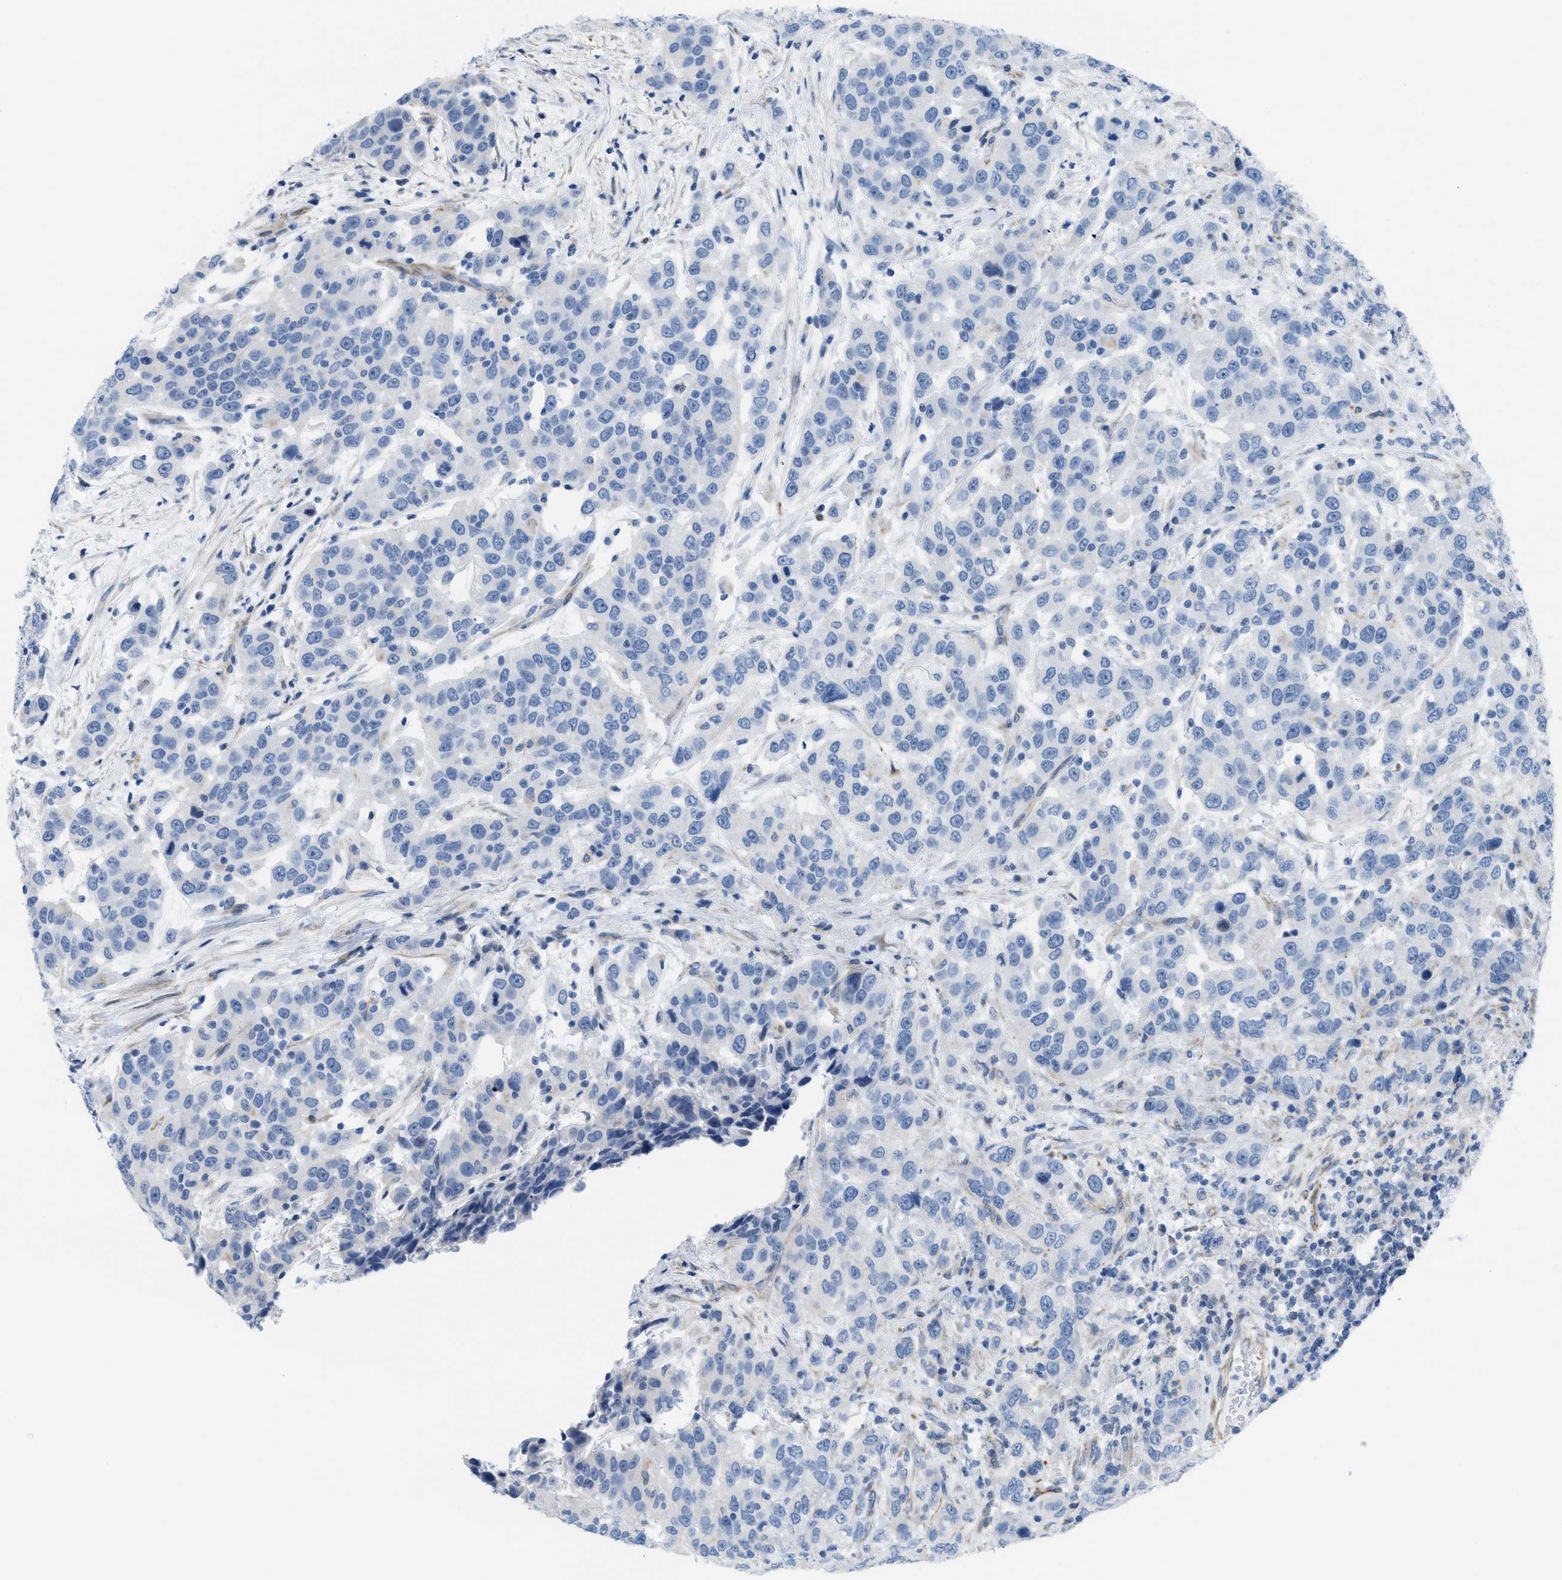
{"staining": {"intensity": "negative", "quantity": "none", "location": "none"}, "tissue": "urothelial cancer", "cell_type": "Tumor cells", "image_type": "cancer", "snomed": [{"axis": "morphology", "description": "Urothelial carcinoma, High grade"}, {"axis": "topography", "description": "Urinary bladder"}], "caption": "There is no significant expression in tumor cells of high-grade urothelial carcinoma.", "gene": "SLC12A1", "patient": {"sex": "female", "age": 80}}